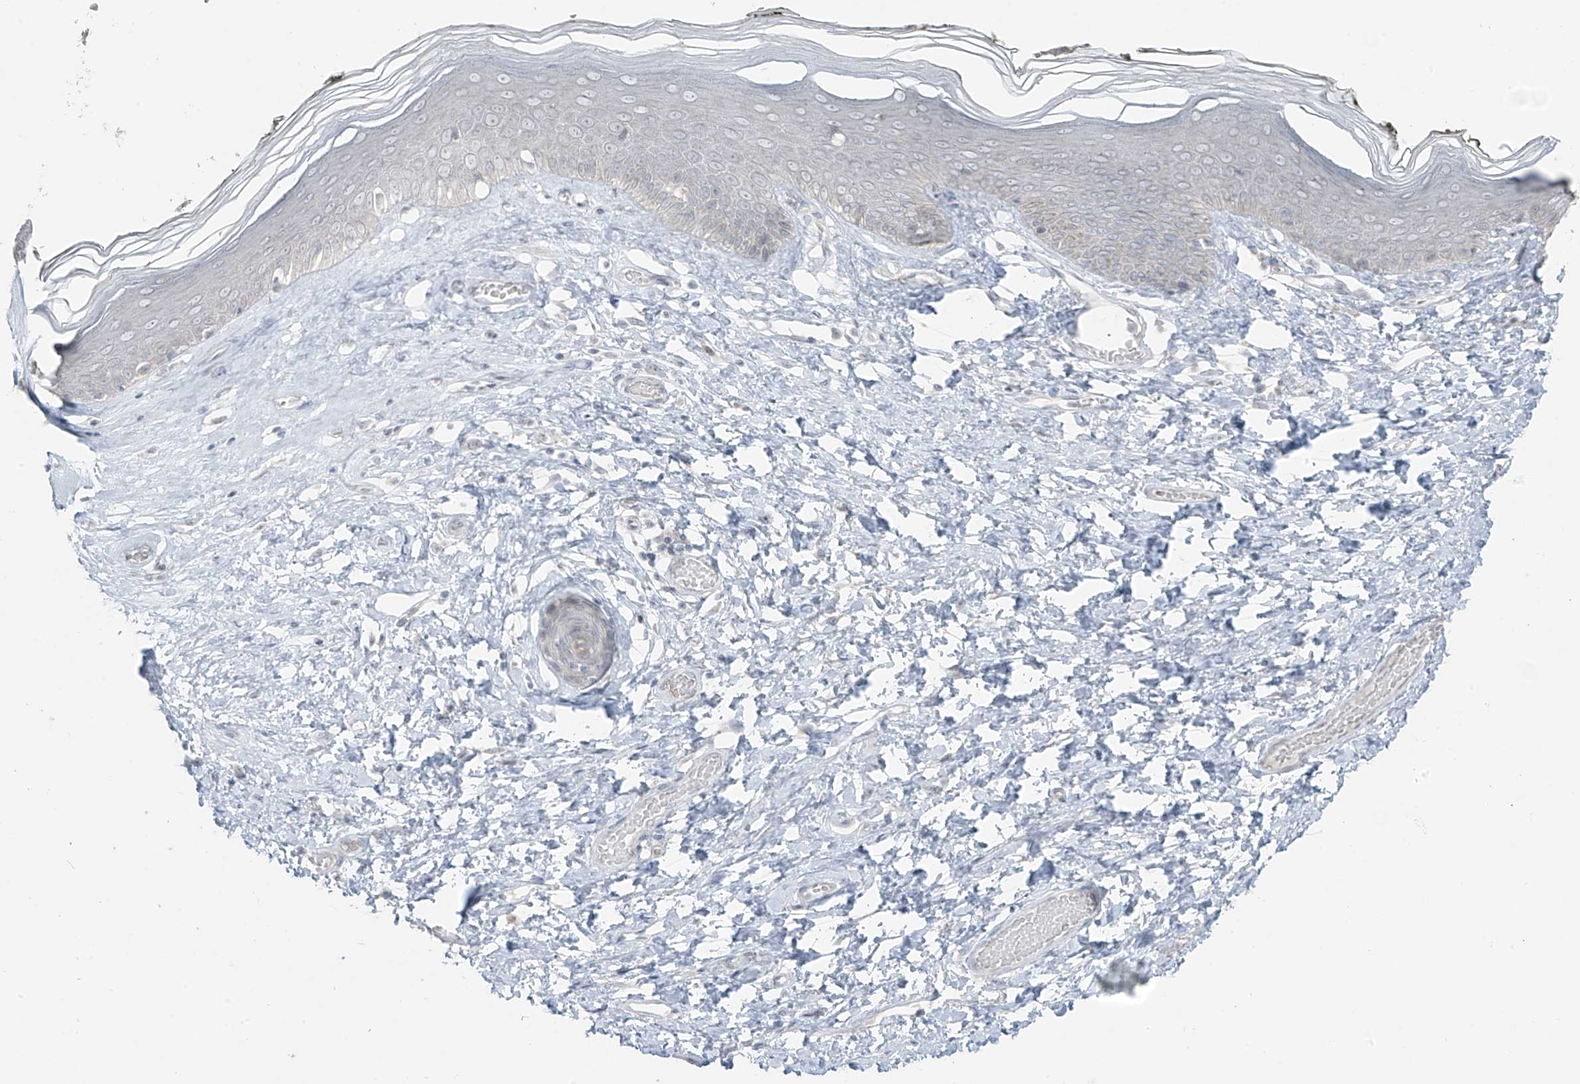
{"staining": {"intensity": "weak", "quantity": "<25%", "location": "nuclear"}, "tissue": "skin", "cell_type": "Epidermal cells", "image_type": "normal", "snomed": [{"axis": "morphology", "description": "Normal tissue, NOS"}, {"axis": "morphology", "description": "Inflammation, NOS"}, {"axis": "topography", "description": "Vulva"}], "caption": "Immunohistochemistry (IHC) histopathology image of normal skin: skin stained with DAB (3,3'-diaminobenzidine) demonstrates no significant protein positivity in epidermal cells. (Stains: DAB (3,3'-diaminobenzidine) immunohistochemistry (IHC) with hematoxylin counter stain, Microscopy: brightfield microscopy at high magnification).", "gene": "PRDM6", "patient": {"sex": "female", "age": 84}}